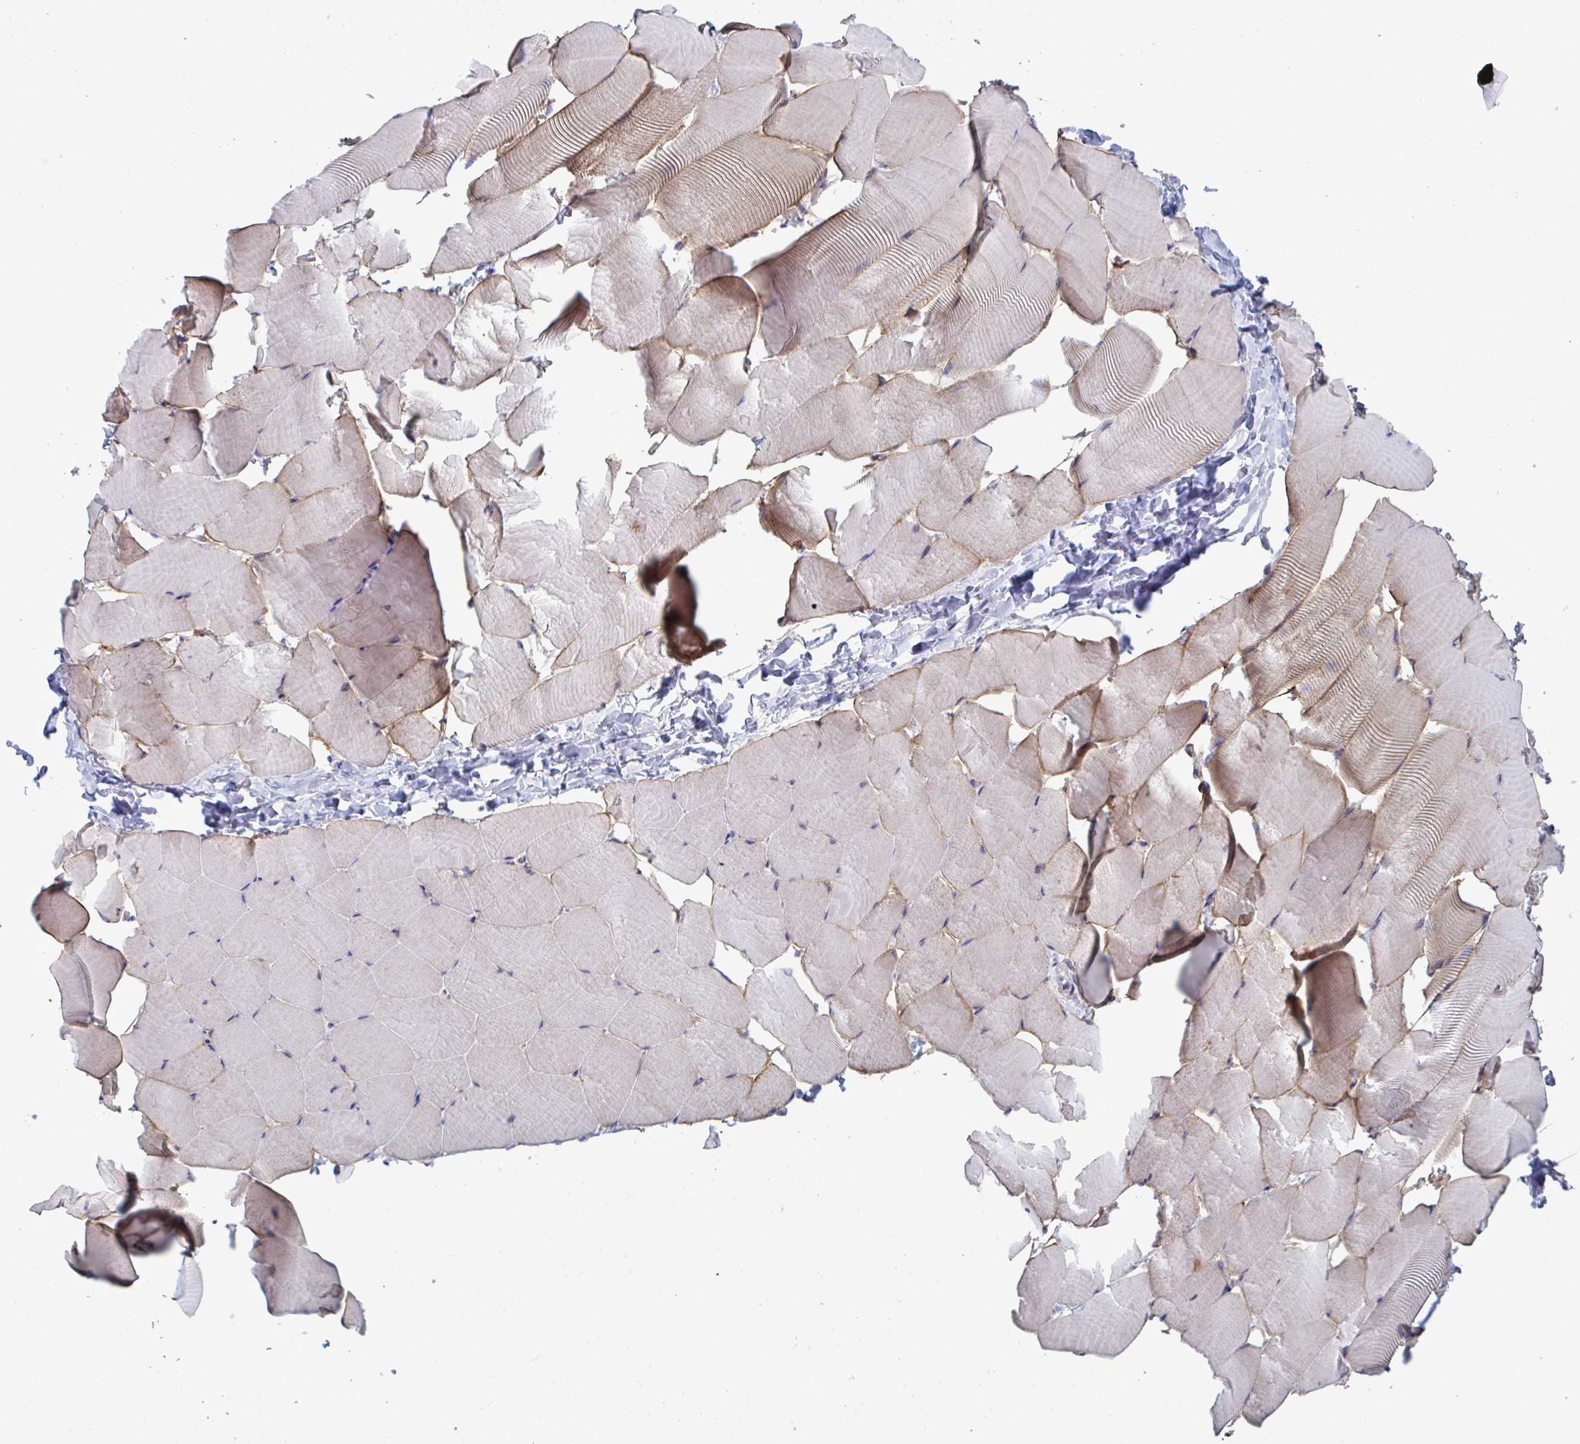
{"staining": {"intensity": "weak", "quantity": "<25%", "location": "cytoplasmic/membranous"}, "tissue": "skeletal muscle", "cell_type": "Myocytes", "image_type": "normal", "snomed": [{"axis": "morphology", "description": "Normal tissue, NOS"}, {"axis": "topography", "description": "Skeletal muscle"}], "caption": "An image of human skeletal muscle is negative for staining in myocytes. The staining is performed using DAB brown chromogen with nuclei counter-stained in using hematoxylin.", "gene": "BCAT2", "patient": {"sex": "male", "age": 25}}